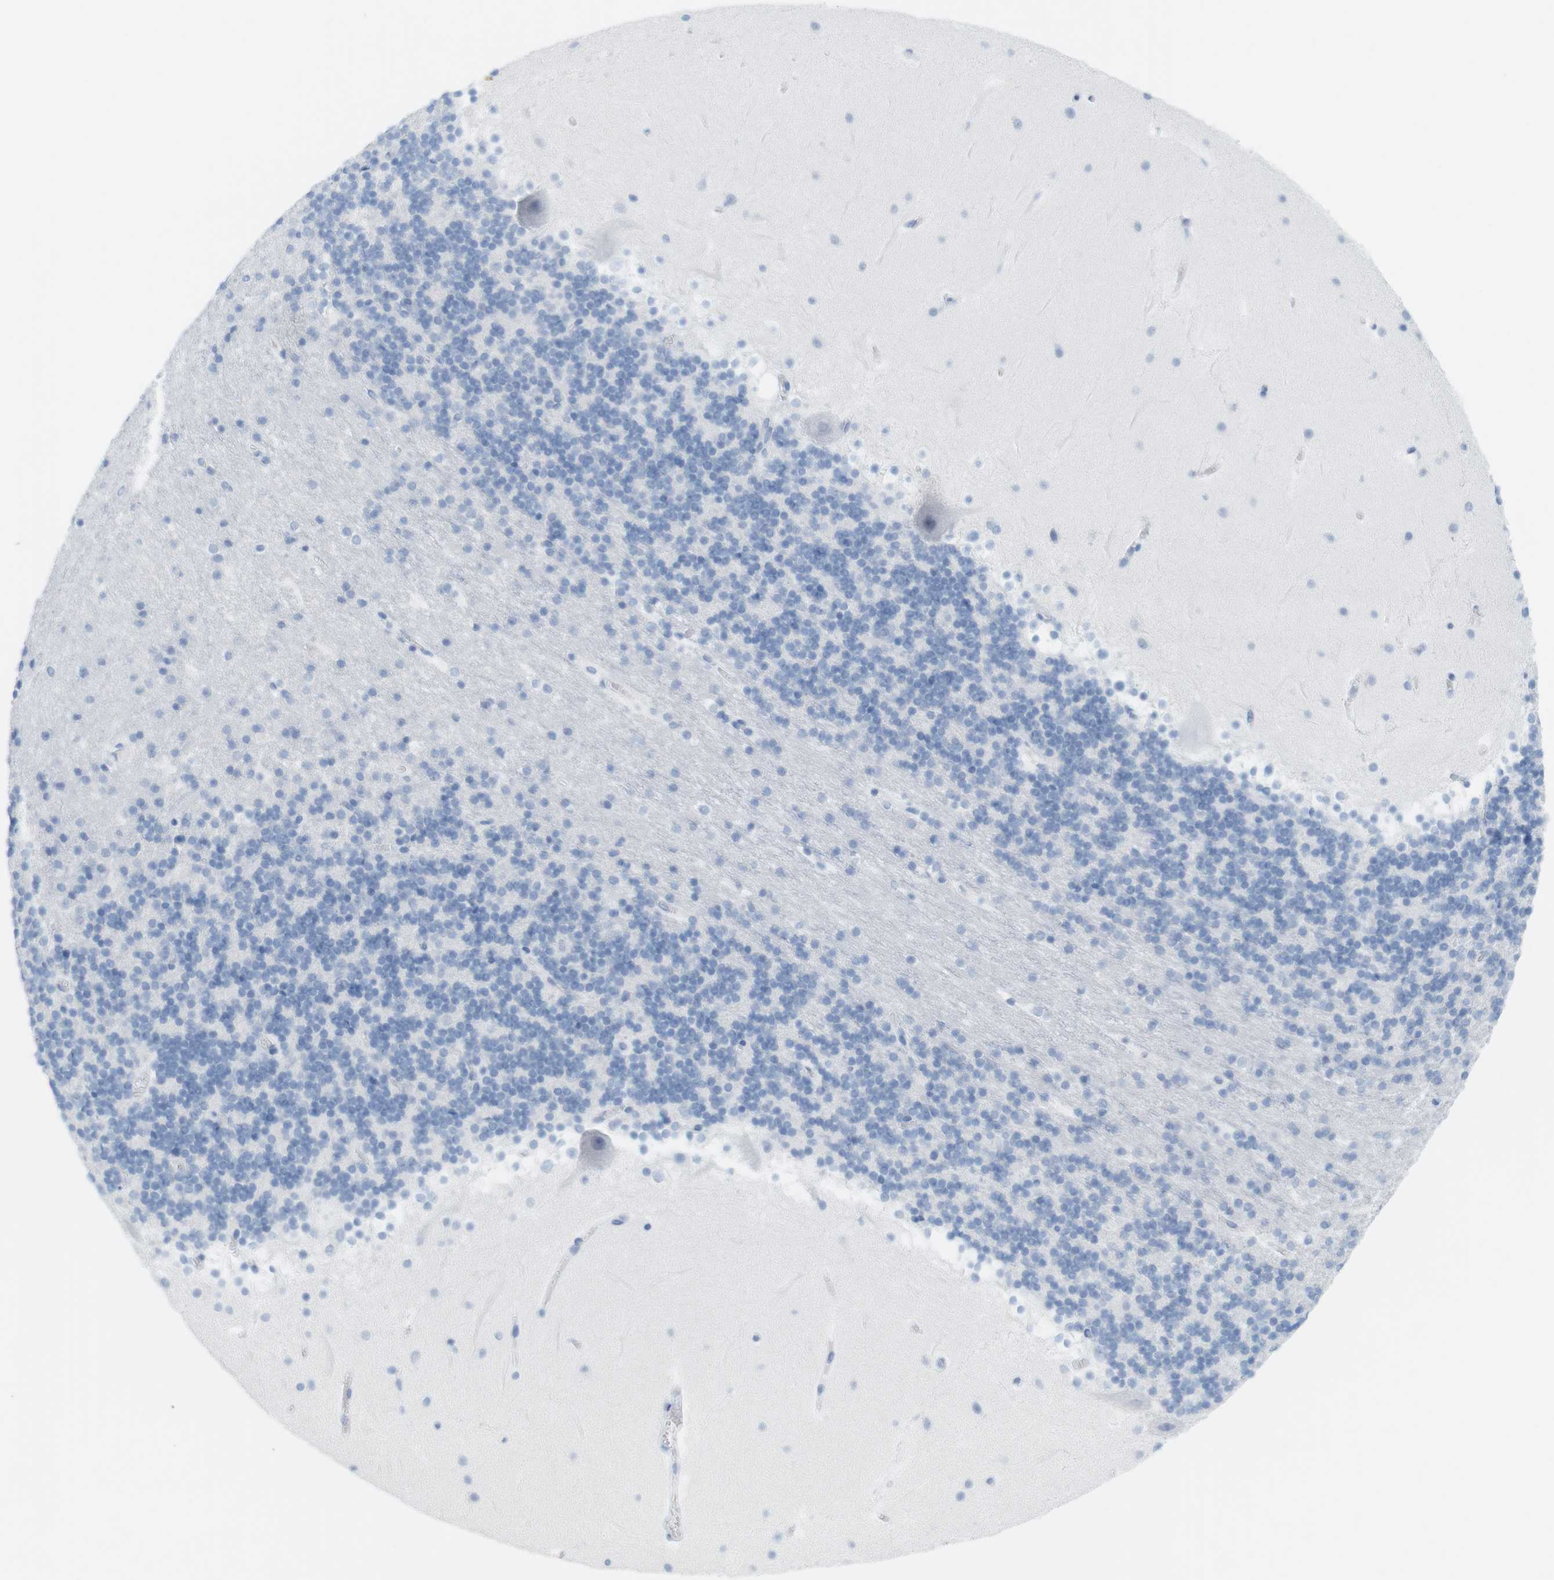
{"staining": {"intensity": "negative", "quantity": "none", "location": "none"}, "tissue": "cerebellum", "cell_type": "Cells in granular layer", "image_type": "normal", "snomed": [{"axis": "morphology", "description": "Normal tissue, NOS"}, {"axis": "topography", "description": "Cerebellum"}], "caption": "IHC histopathology image of normal cerebellum: cerebellum stained with DAB (3,3'-diaminobenzidine) reveals no significant protein positivity in cells in granular layer.", "gene": "TNNT2", "patient": {"sex": "male", "age": 45}}